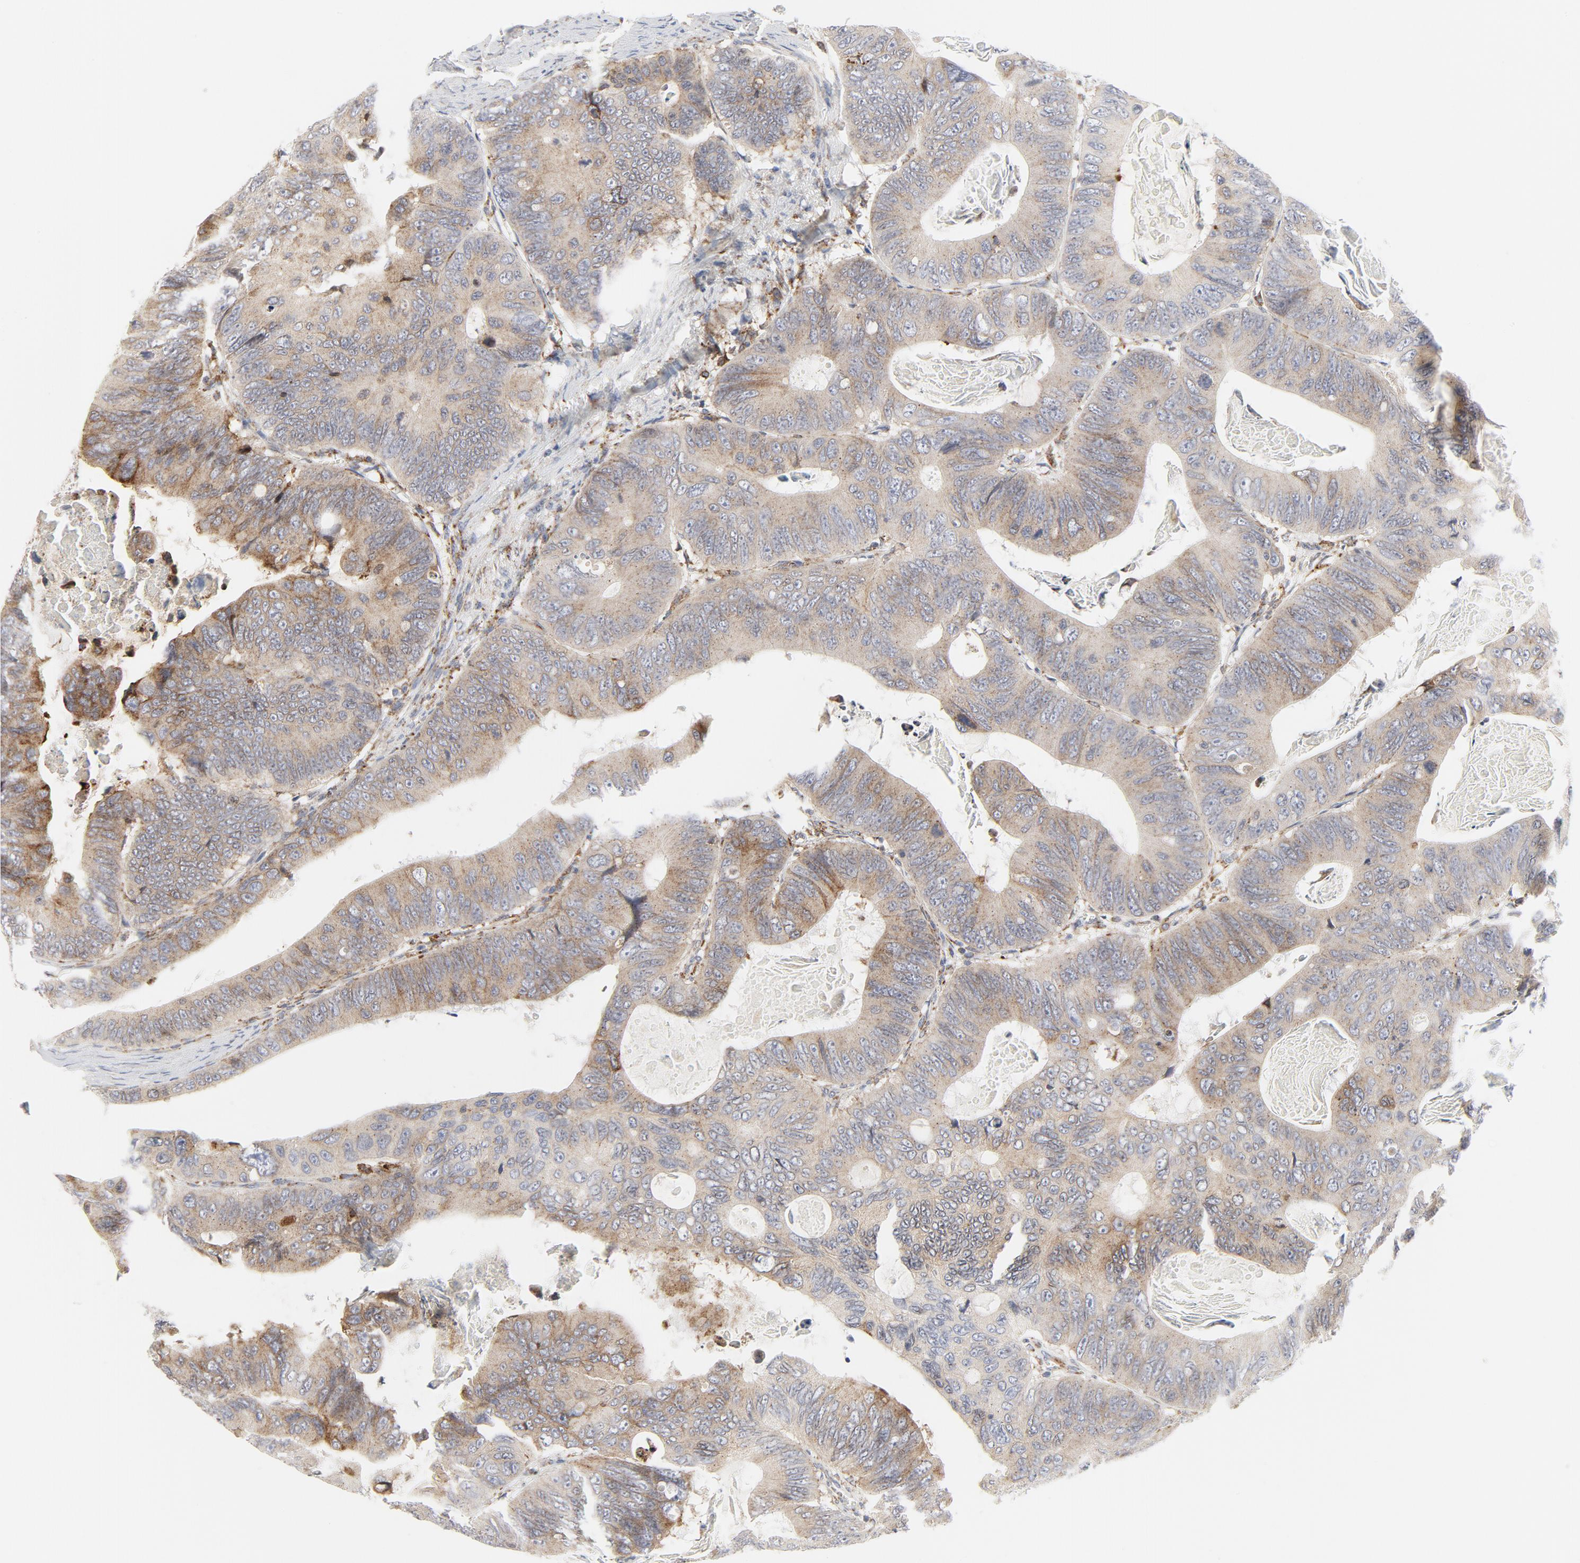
{"staining": {"intensity": "weak", "quantity": ">75%", "location": "cytoplasmic/membranous"}, "tissue": "colorectal cancer", "cell_type": "Tumor cells", "image_type": "cancer", "snomed": [{"axis": "morphology", "description": "Adenocarcinoma, NOS"}, {"axis": "topography", "description": "Colon"}], "caption": "Protein expression analysis of human colorectal cancer reveals weak cytoplasmic/membranous expression in about >75% of tumor cells. (Stains: DAB in brown, nuclei in blue, Microscopy: brightfield microscopy at high magnification).", "gene": "LRP6", "patient": {"sex": "female", "age": 55}}